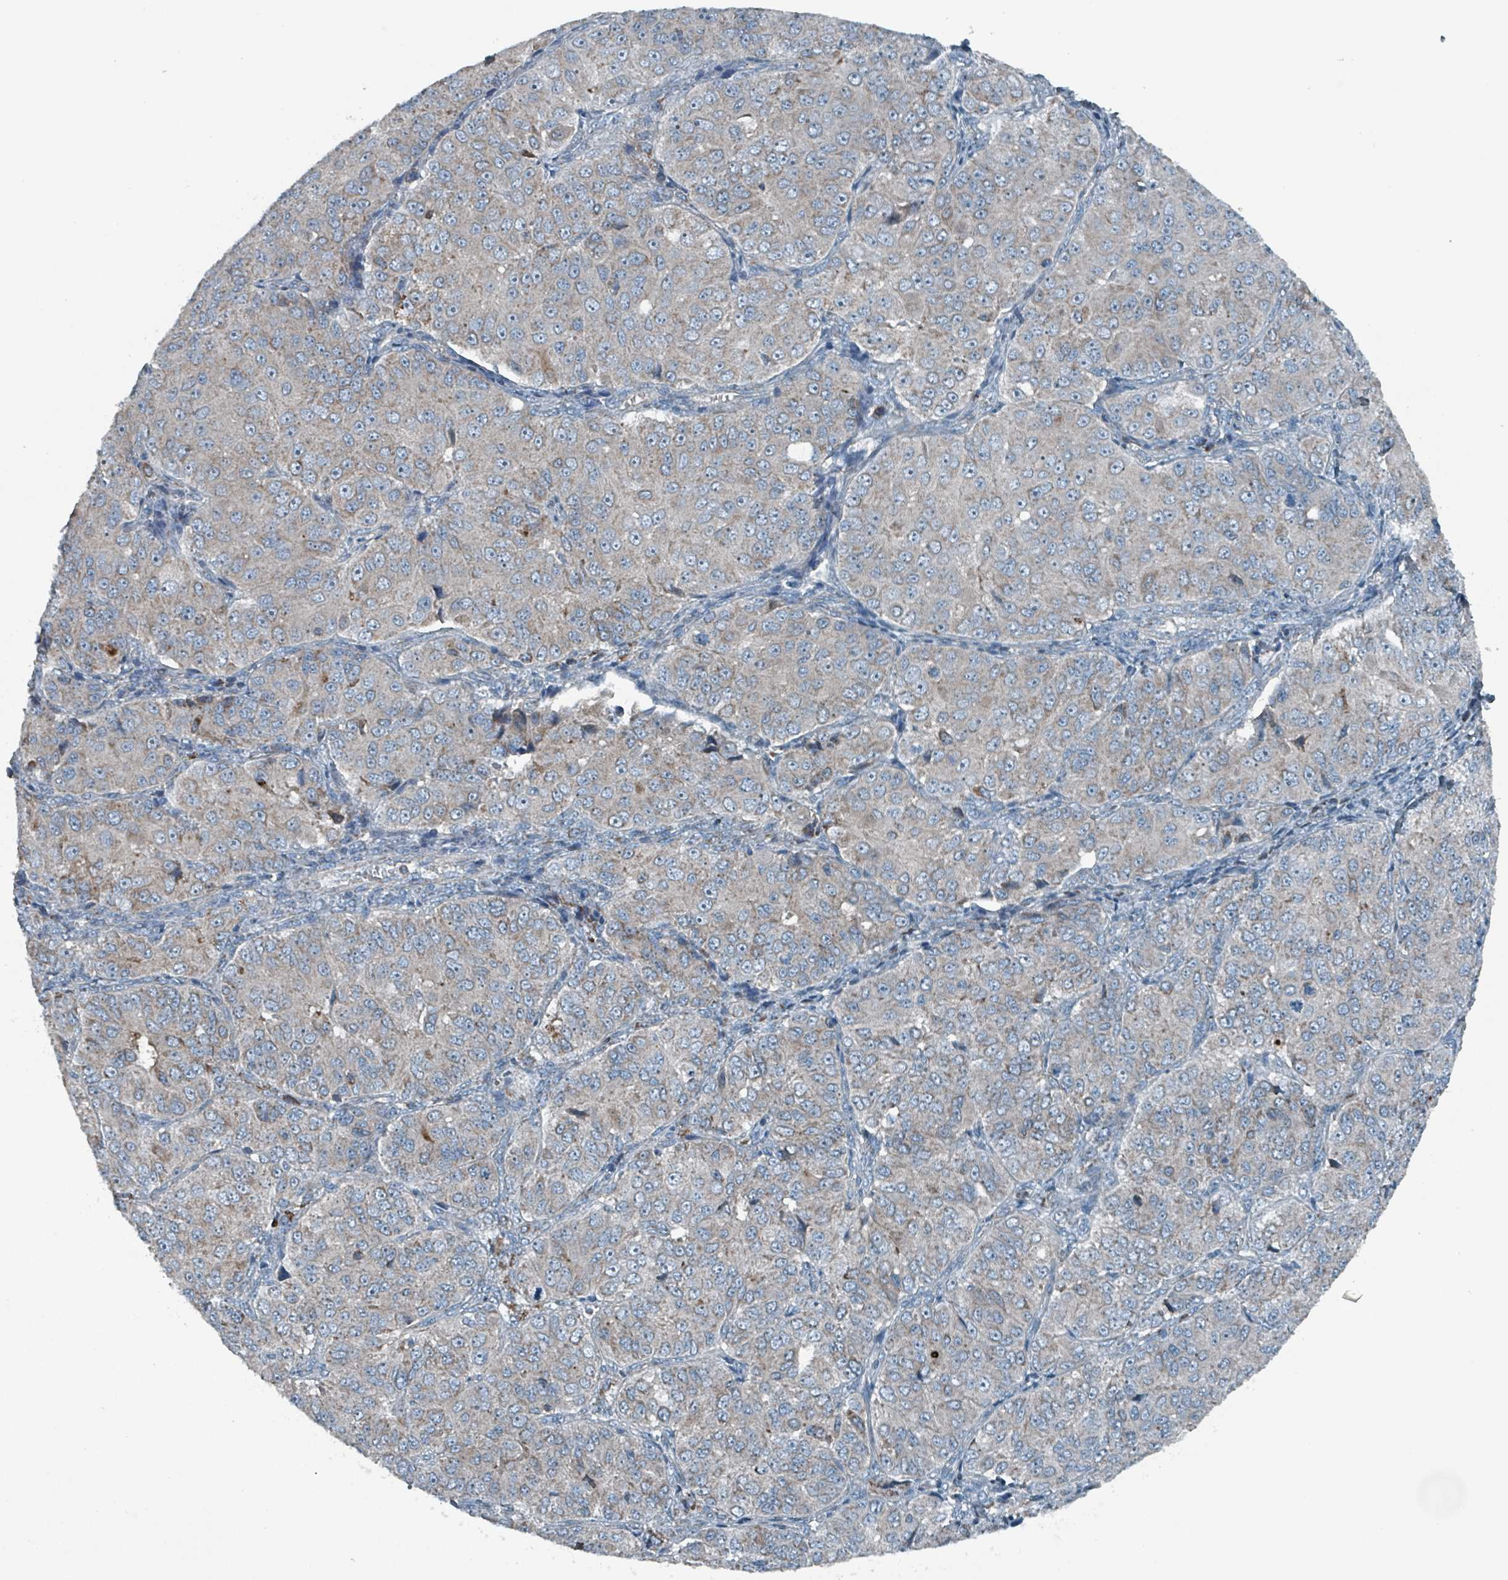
{"staining": {"intensity": "weak", "quantity": "25%-75%", "location": "cytoplasmic/membranous"}, "tissue": "ovarian cancer", "cell_type": "Tumor cells", "image_type": "cancer", "snomed": [{"axis": "morphology", "description": "Carcinoma, endometroid"}, {"axis": "topography", "description": "Ovary"}], "caption": "There is low levels of weak cytoplasmic/membranous staining in tumor cells of ovarian cancer, as demonstrated by immunohistochemical staining (brown color).", "gene": "ABHD18", "patient": {"sex": "female", "age": 51}}